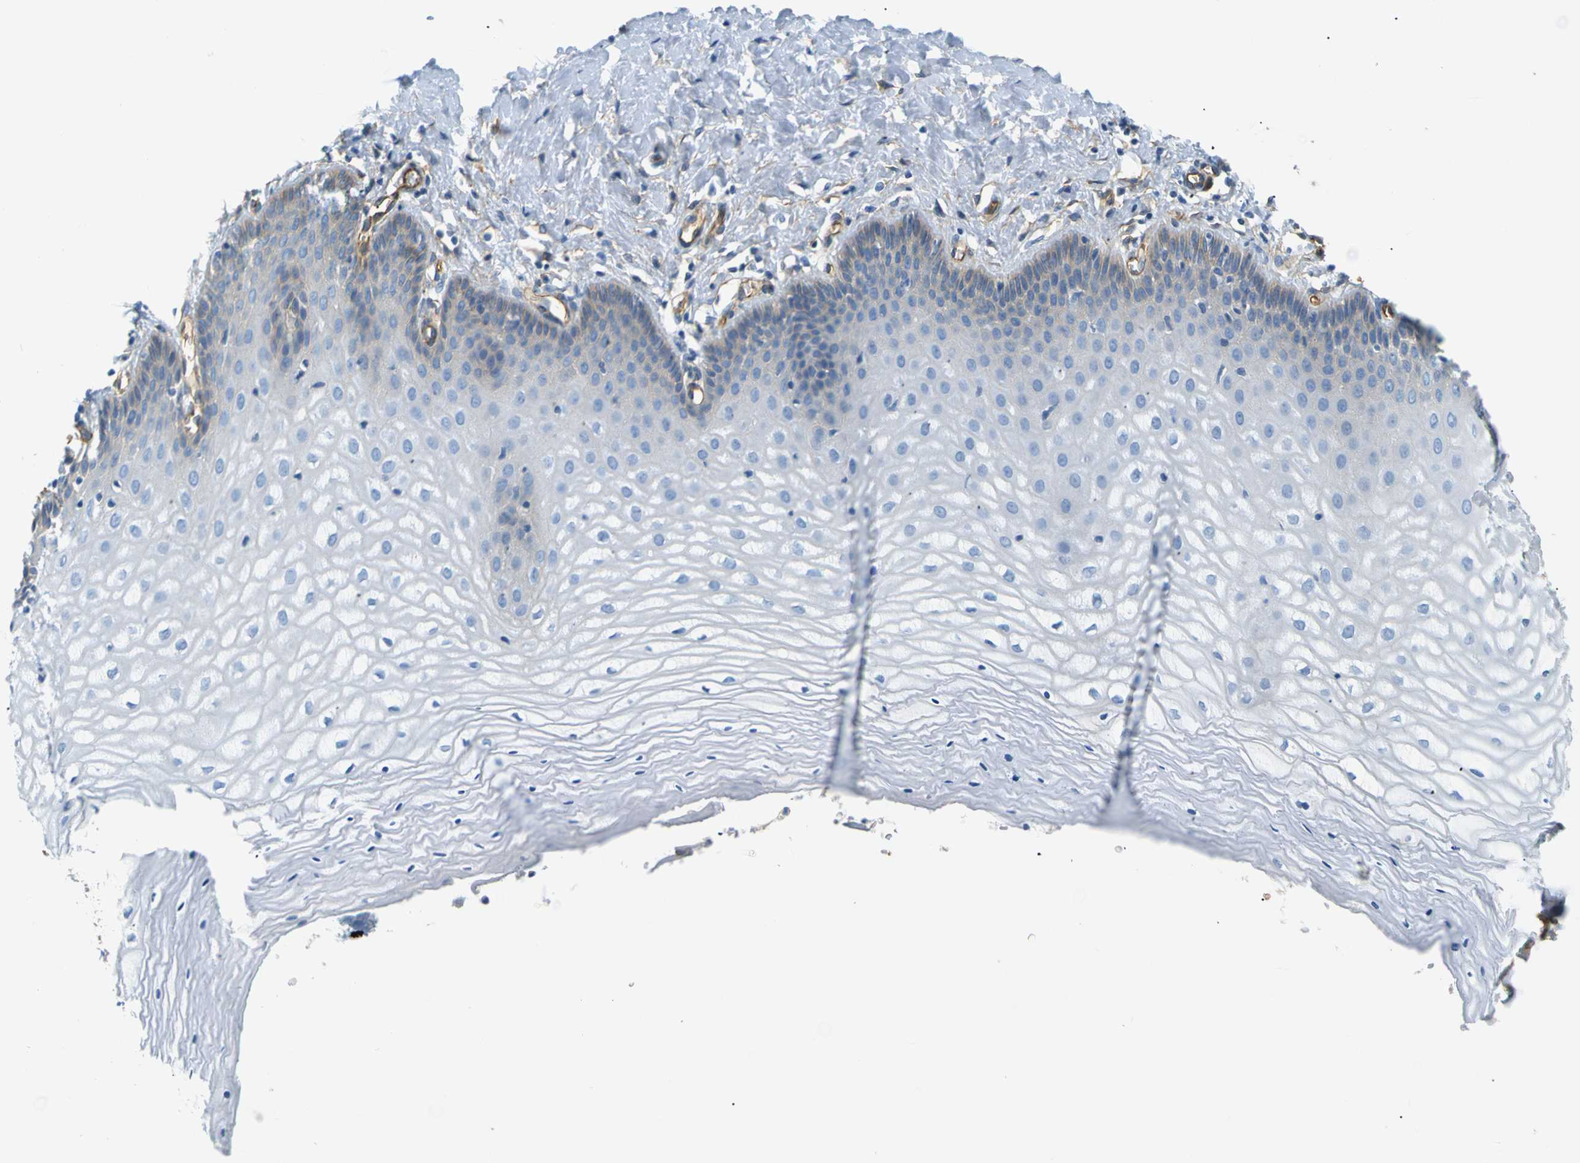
{"staining": {"intensity": "weak", "quantity": "25%-75%", "location": "cytoplasmic/membranous"}, "tissue": "cervix", "cell_type": "Glandular cells", "image_type": "normal", "snomed": [{"axis": "morphology", "description": "Normal tissue, NOS"}, {"axis": "topography", "description": "Cervix"}], "caption": "Approximately 25%-75% of glandular cells in benign human cervix display weak cytoplasmic/membranous protein positivity as visualized by brown immunohistochemical staining.", "gene": "SPTBN1", "patient": {"sex": "female", "age": 55}}